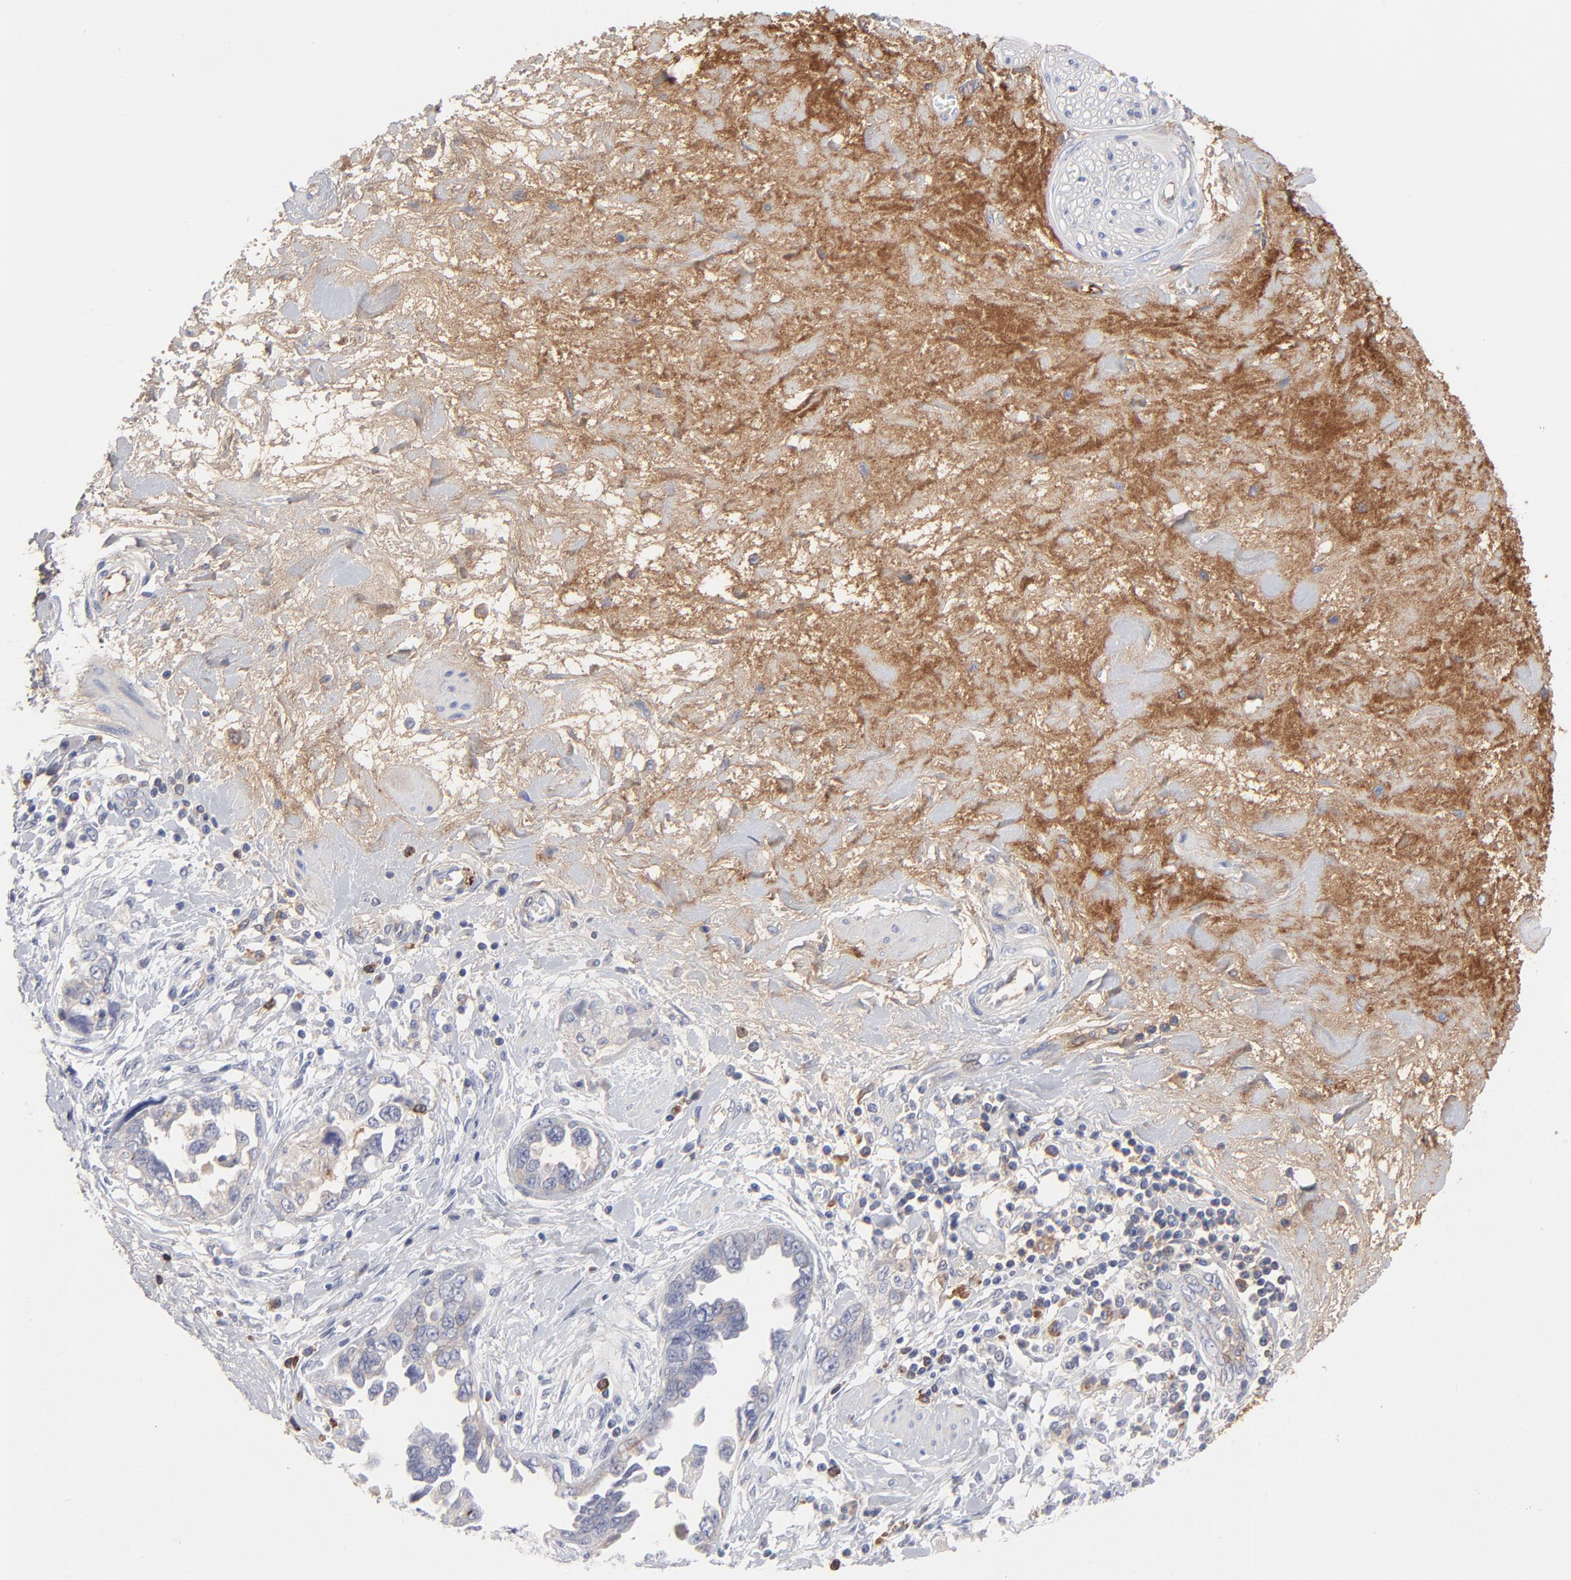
{"staining": {"intensity": "negative", "quantity": "none", "location": "none"}, "tissue": "ovarian cancer", "cell_type": "Tumor cells", "image_type": "cancer", "snomed": [{"axis": "morphology", "description": "Cystadenocarcinoma, serous, NOS"}, {"axis": "topography", "description": "Ovary"}], "caption": "Ovarian cancer (serous cystadenocarcinoma) was stained to show a protein in brown. There is no significant staining in tumor cells.", "gene": "CCR3", "patient": {"sex": "female", "age": 63}}